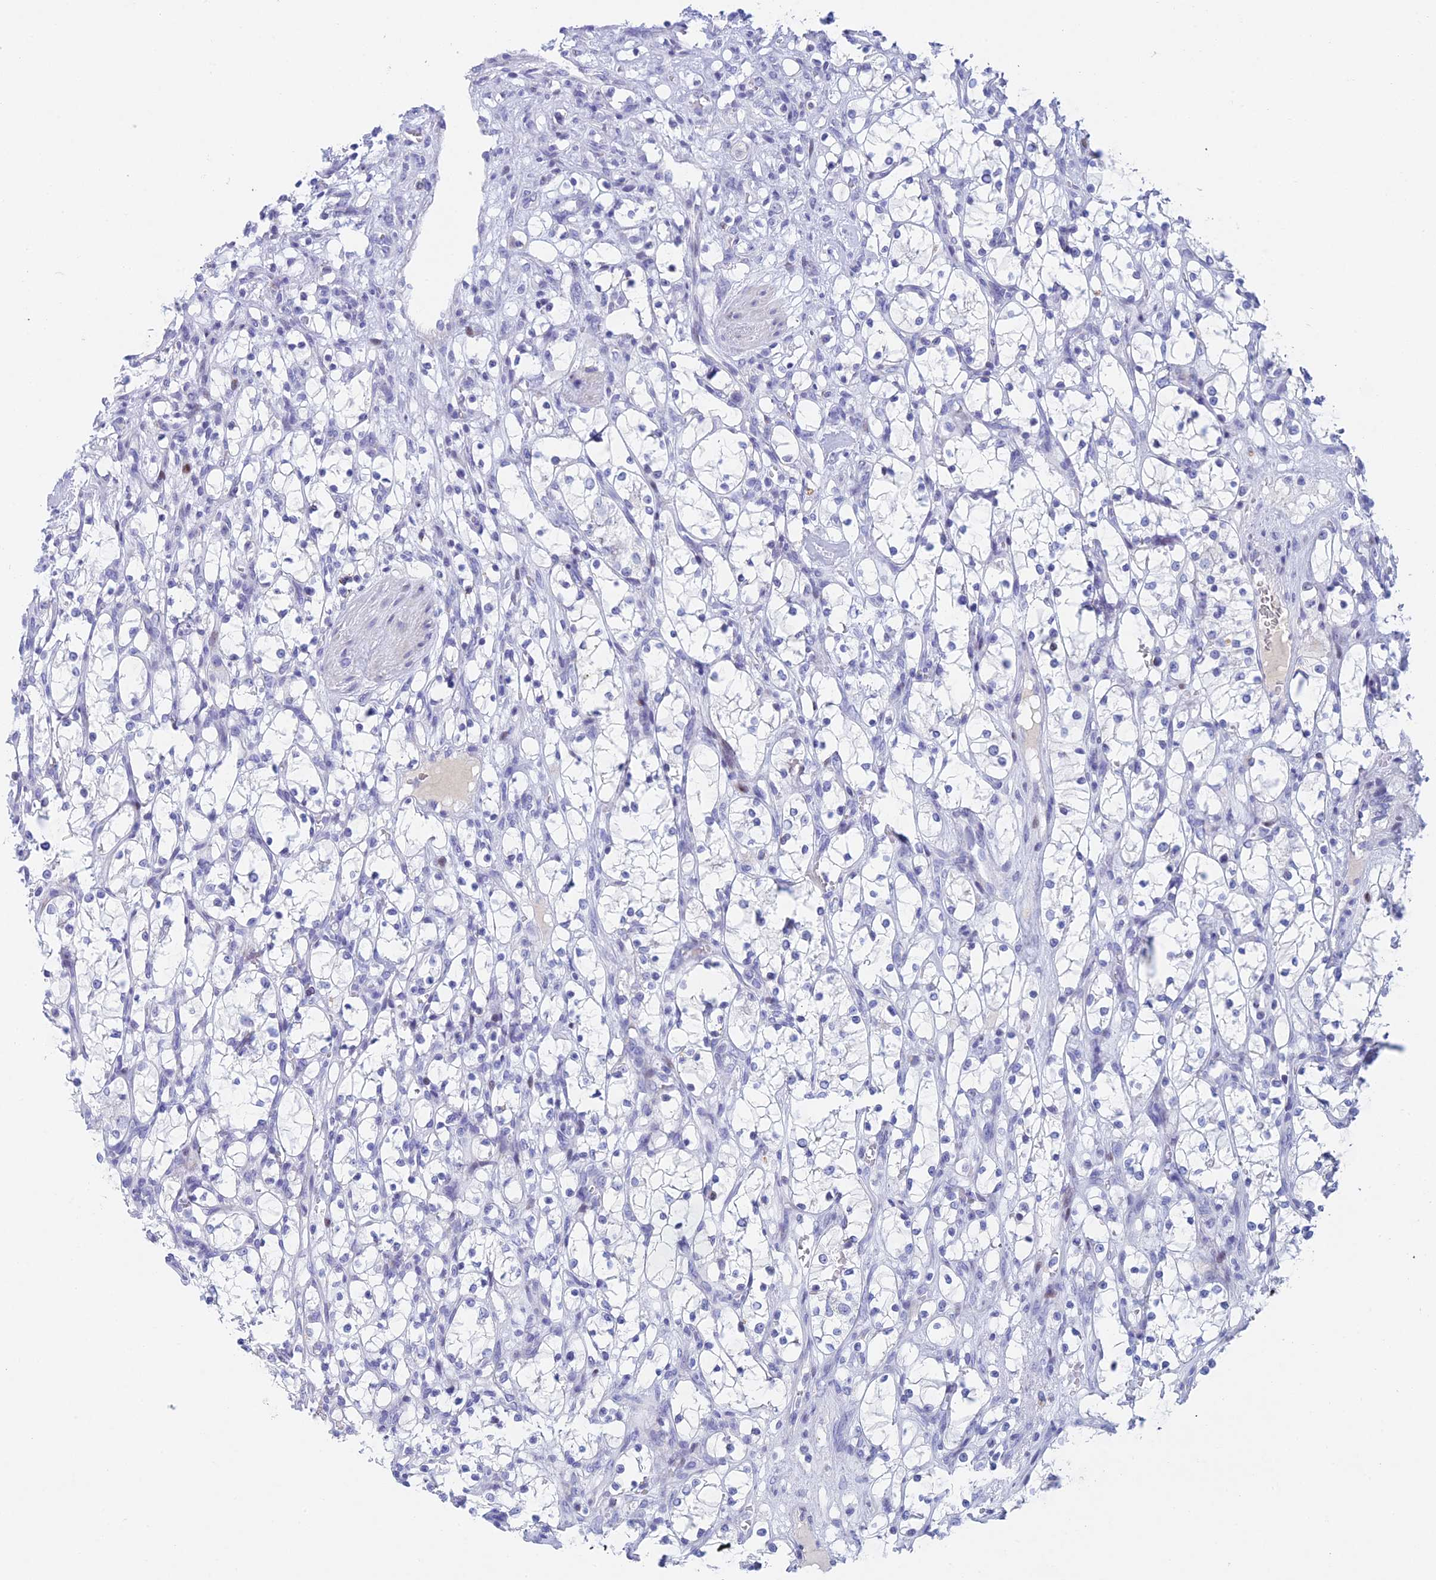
{"staining": {"intensity": "negative", "quantity": "none", "location": "none"}, "tissue": "renal cancer", "cell_type": "Tumor cells", "image_type": "cancer", "snomed": [{"axis": "morphology", "description": "Adenocarcinoma, NOS"}, {"axis": "topography", "description": "Kidney"}], "caption": "DAB immunohistochemical staining of adenocarcinoma (renal) displays no significant expression in tumor cells.", "gene": "REXO5", "patient": {"sex": "female", "age": 69}}